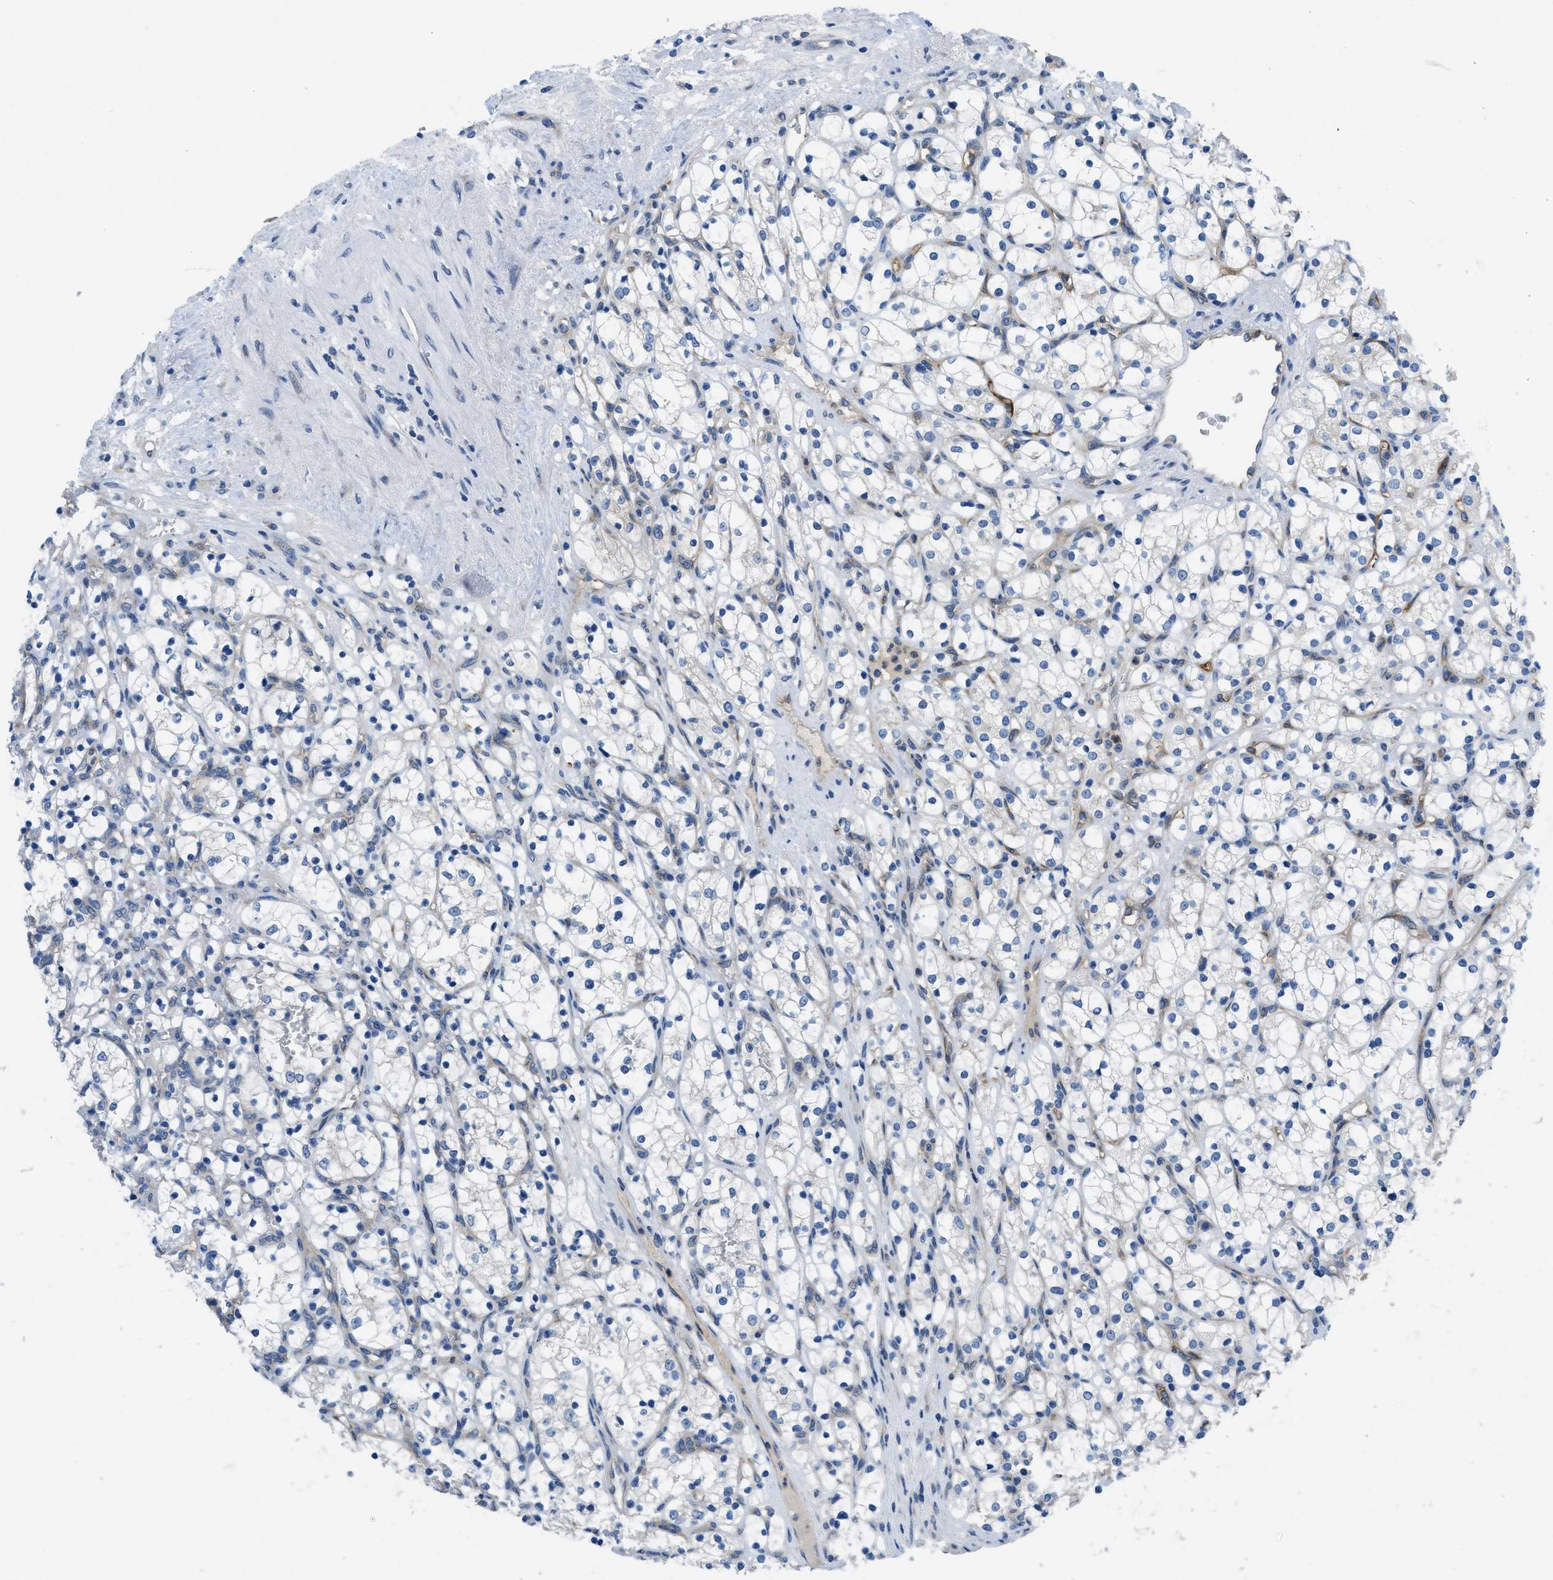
{"staining": {"intensity": "negative", "quantity": "none", "location": "none"}, "tissue": "renal cancer", "cell_type": "Tumor cells", "image_type": "cancer", "snomed": [{"axis": "morphology", "description": "Adenocarcinoma, NOS"}, {"axis": "topography", "description": "Kidney"}], "caption": "Immunohistochemistry (IHC) photomicrograph of renal cancer stained for a protein (brown), which reveals no staining in tumor cells.", "gene": "PGR", "patient": {"sex": "female", "age": 69}}